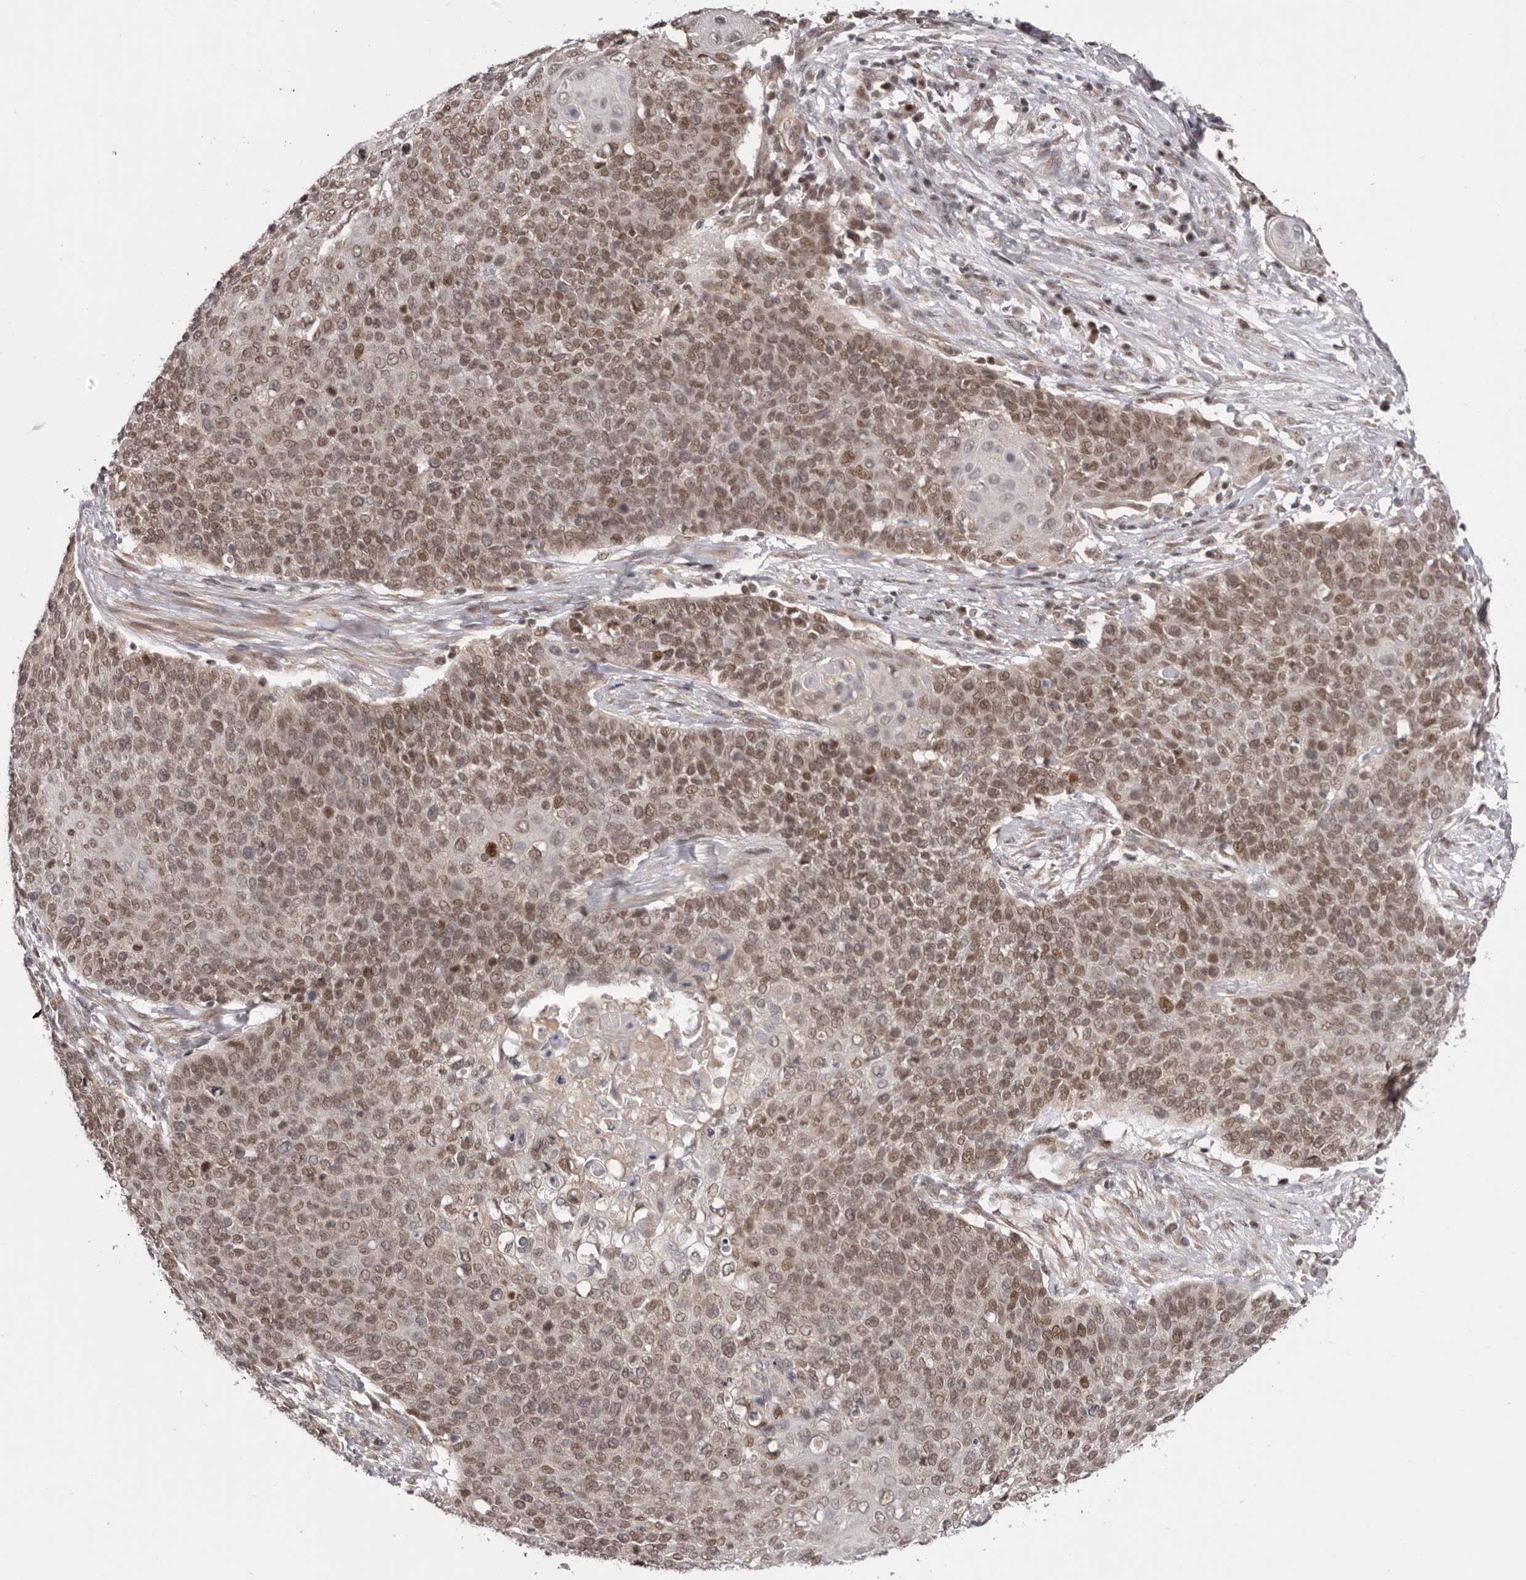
{"staining": {"intensity": "moderate", "quantity": ">75%", "location": "nuclear"}, "tissue": "cervical cancer", "cell_type": "Tumor cells", "image_type": "cancer", "snomed": [{"axis": "morphology", "description": "Squamous cell carcinoma, NOS"}, {"axis": "topography", "description": "Cervix"}], "caption": "An immunohistochemistry micrograph of tumor tissue is shown. Protein staining in brown highlights moderate nuclear positivity in cervical cancer within tumor cells.", "gene": "TBX5", "patient": {"sex": "female", "age": 39}}